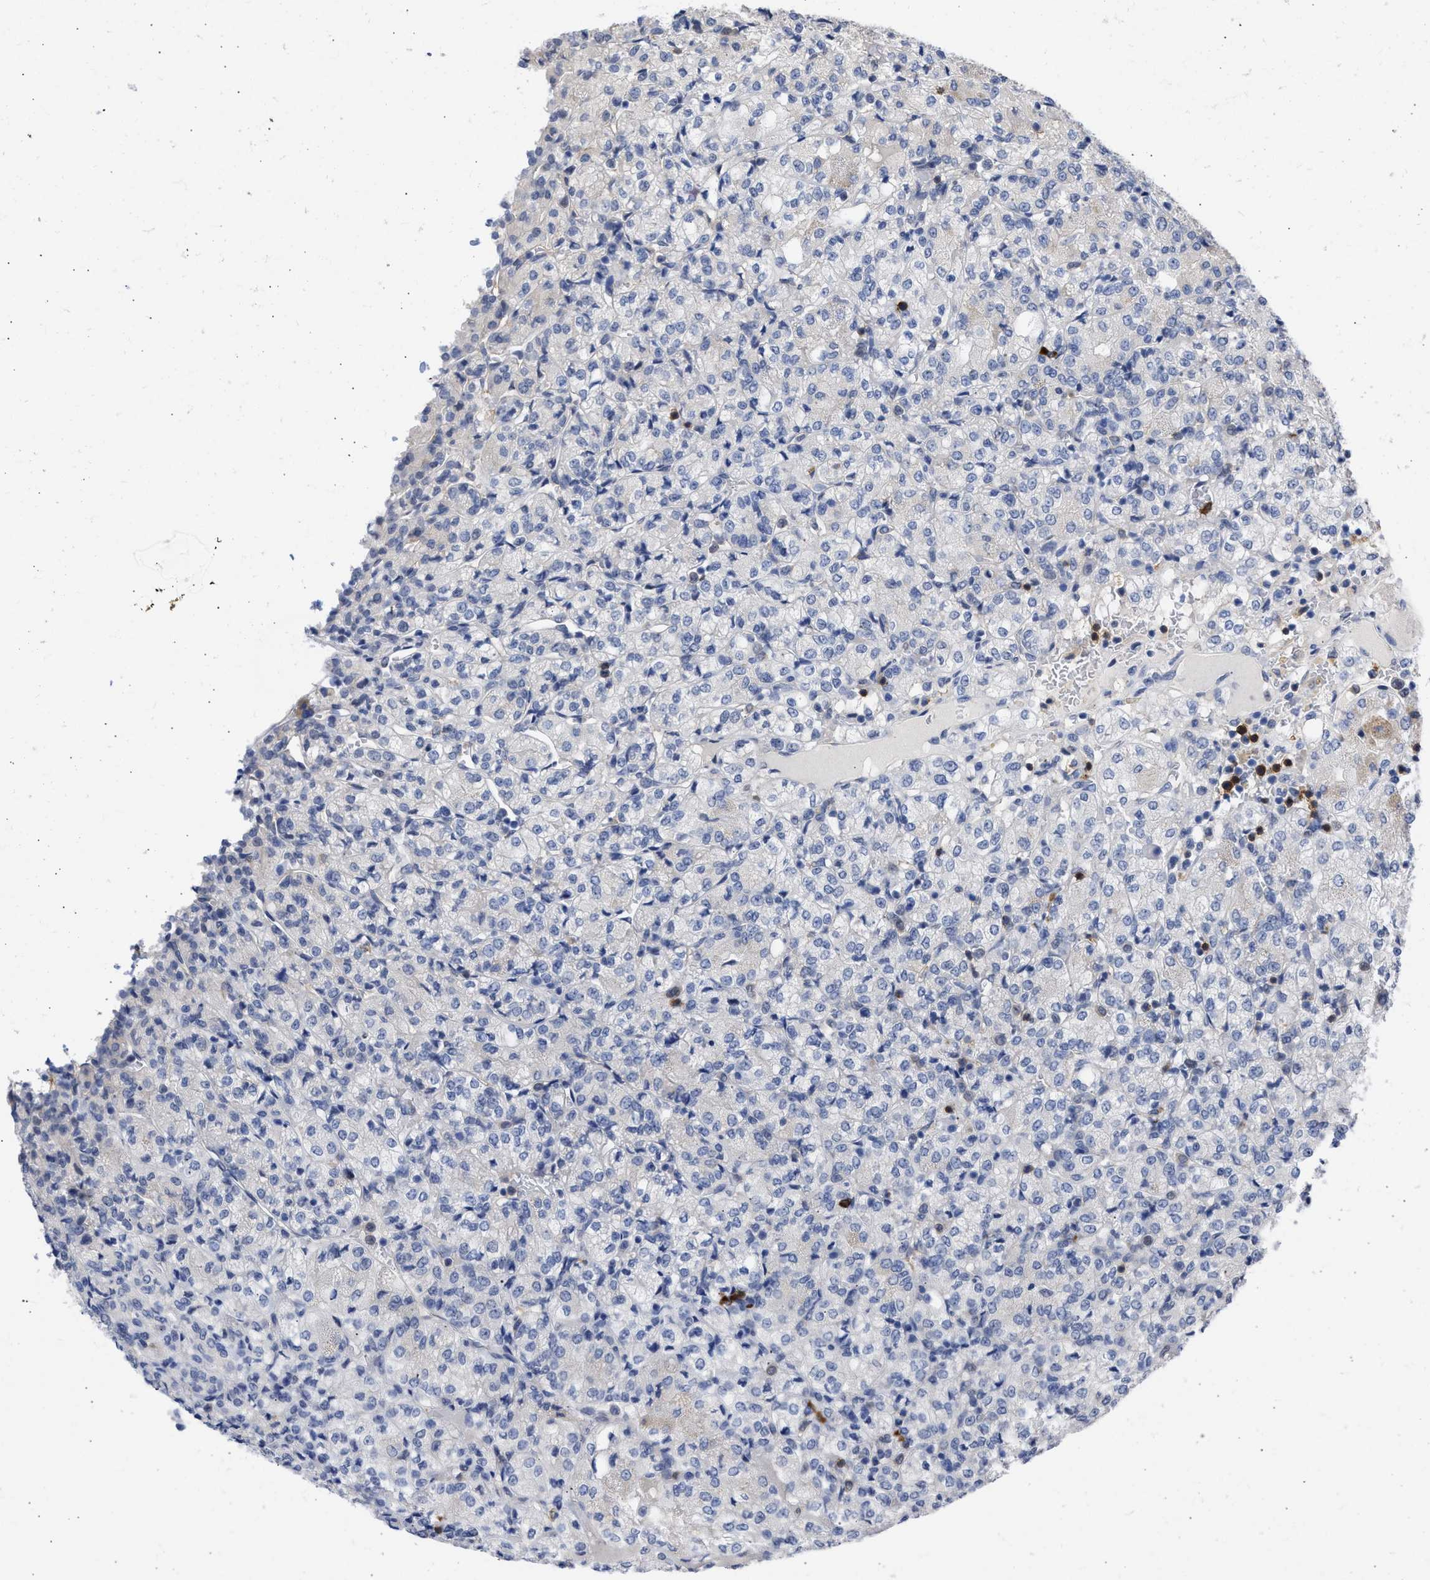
{"staining": {"intensity": "negative", "quantity": "none", "location": "none"}, "tissue": "renal cancer", "cell_type": "Tumor cells", "image_type": "cancer", "snomed": [{"axis": "morphology", "description": "Adenocarcinoma, NOS"}, {"axis": "topography", "description": "Kidney"}], "caption": "There is no significant staining in tumor cells of renal adenocarcinoma. Nuclei are stained in blue.", "gene": "THRA", "patient": {"sex": "male", "age": 77}}